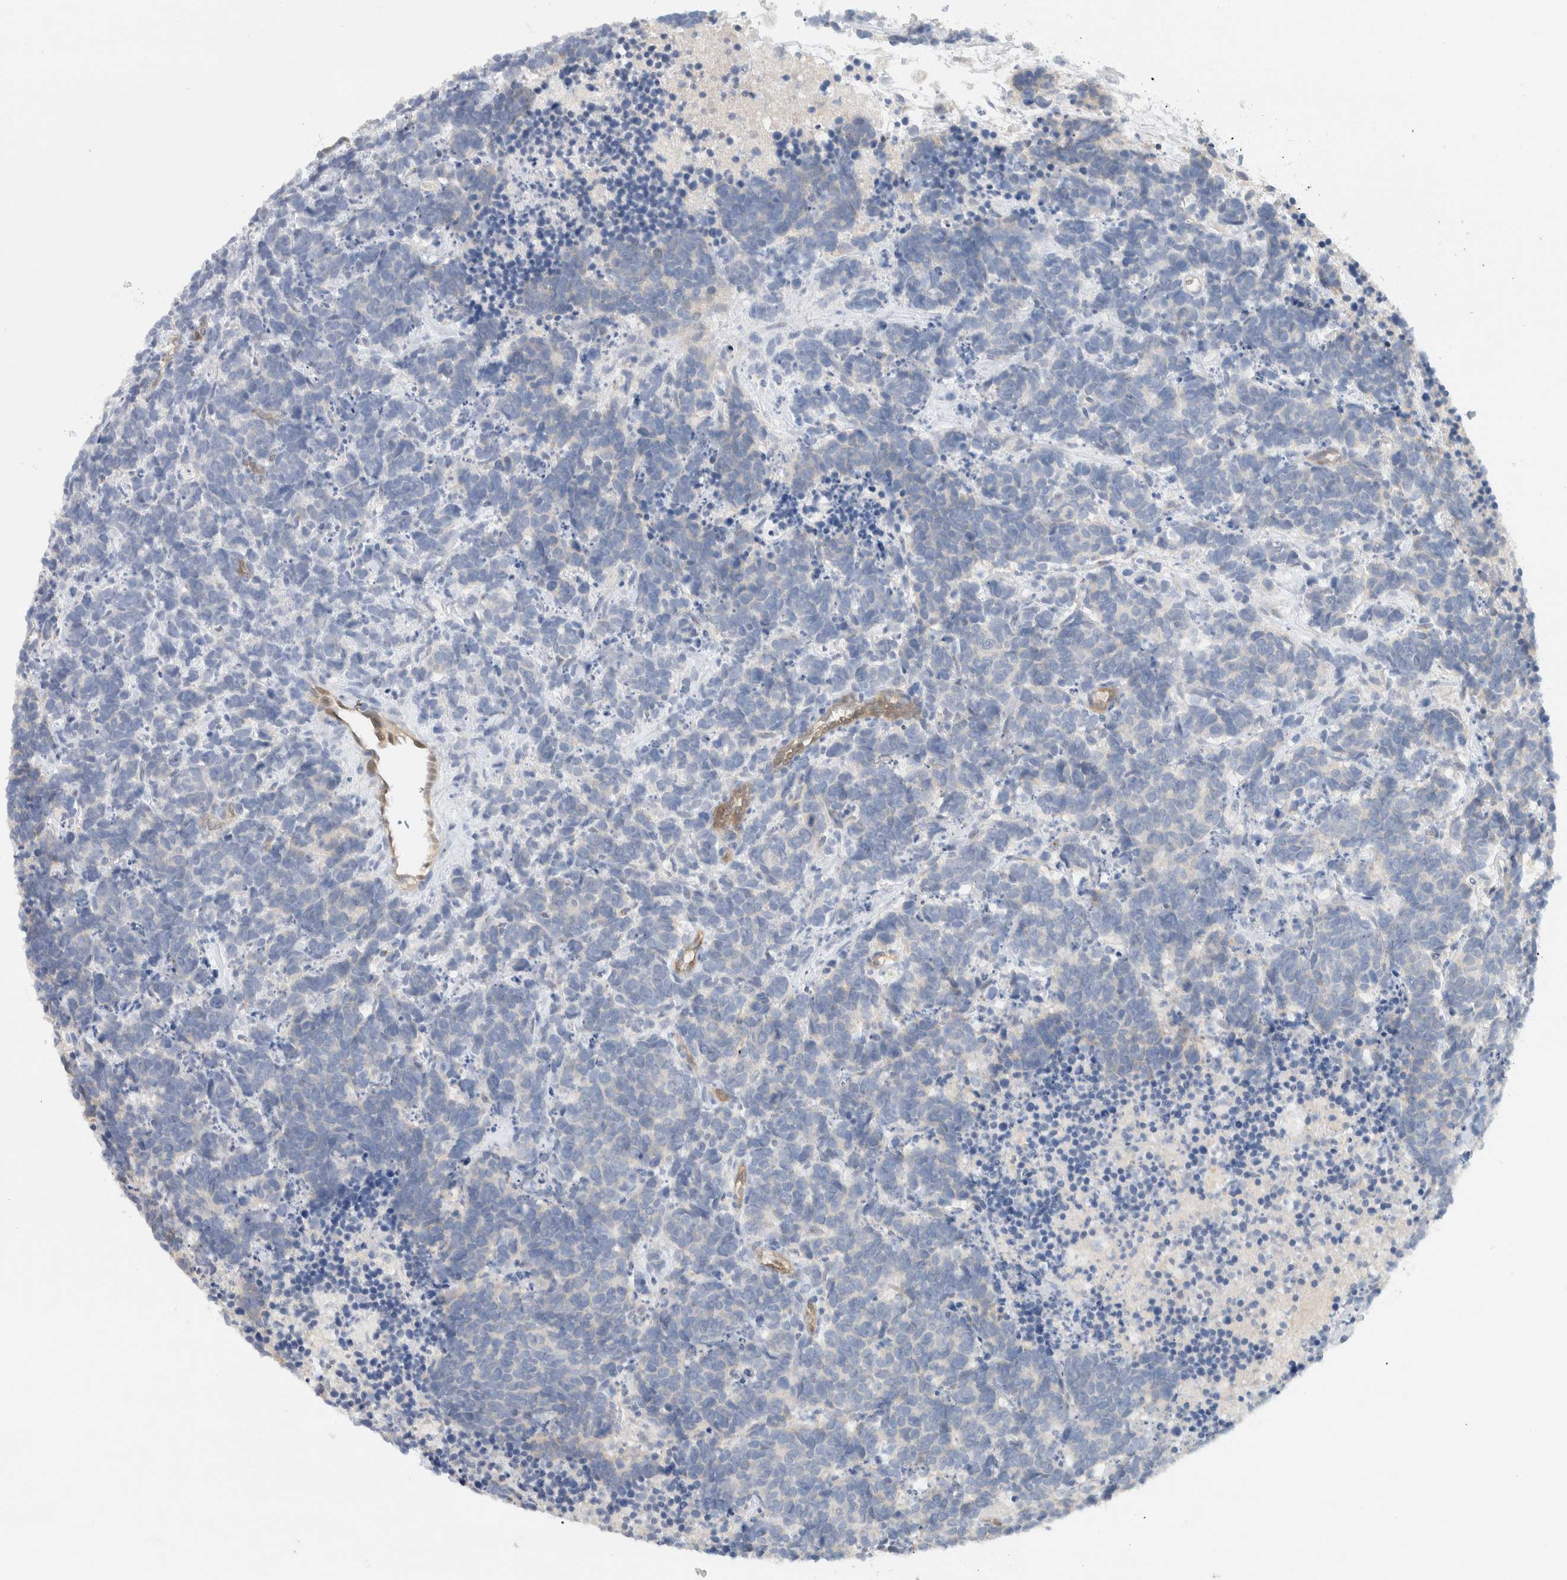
{"staining": {"intensity": "negative", "quantity": "none", "location": "none"}, "tissue": "carcinoid", "cell_type": "Tumor cells", "image_type": "cancer", "snomed": [{"axis": "morphology", "description": "Carcinoma, NOS"}, {"axis": "morphology", "description": "Carcinoid, malignant, NOS"}, {"axis": "topography", "description": "Urinary bladder"}], "caption": "High magnification brightfield microscopy of carcinoid (malignant) stained with DAB (3,3'-diaminobenzidine) (brown) and counterstained with hematoxylin (blue): tumor cells show no significant staining.", "gene": "DEPTOR", "patient": {"sex": "male", "age": 57}}